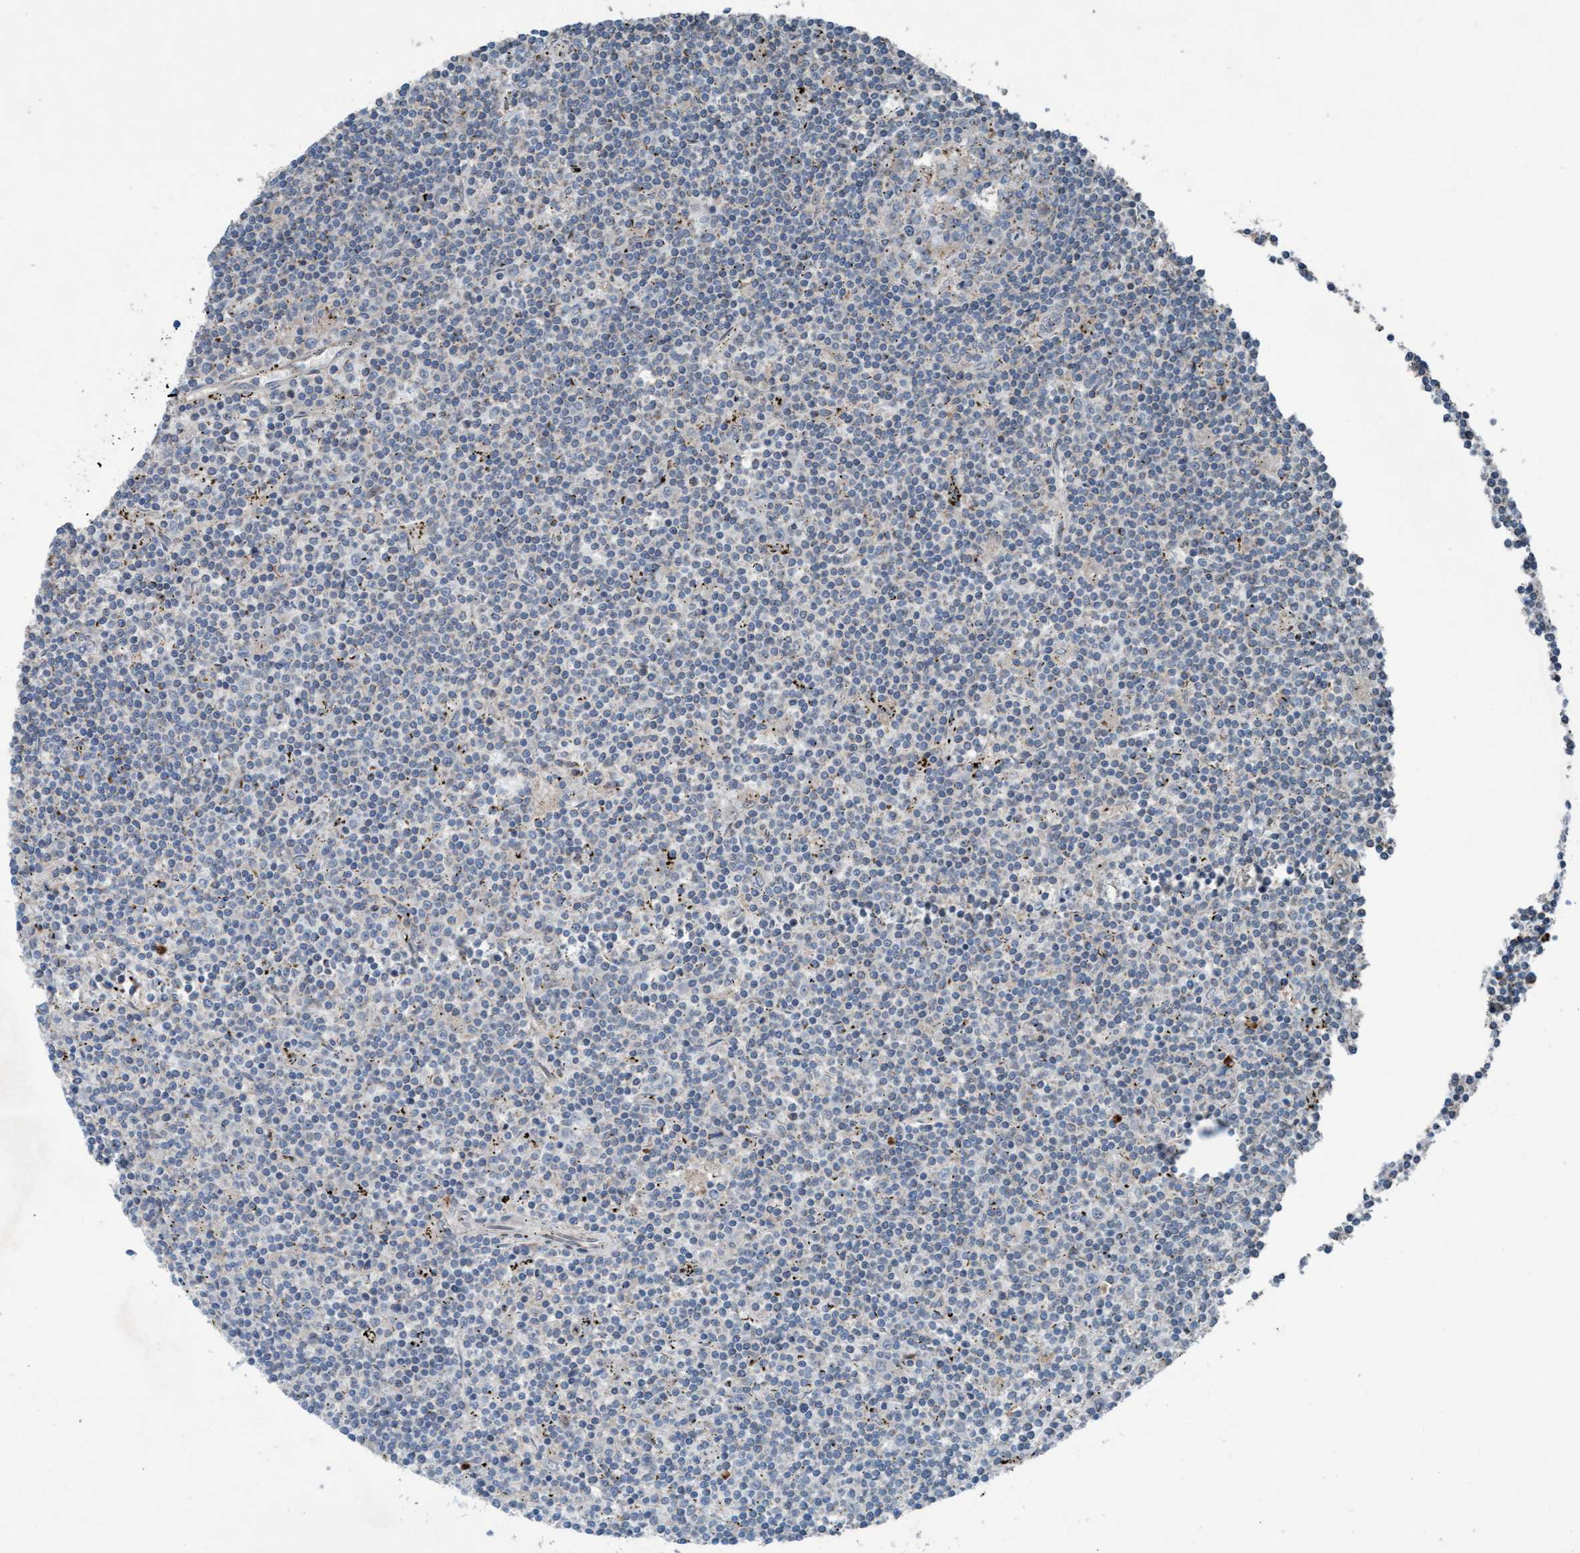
{"staining": {"intensity": "negative", "quantity": "none", "location": "none"}, "tissue": "lymphoma", "cell_type": "Tumor cells", "image_type": "cancer", "snomed": [{"axis": "morphology", "description": "Malignant lymphoma, non-Hodgkin's type, Low grade"}, {"axis": "topography", "description": "Spleen"}], "caption": "This is an IHC photomicrograph of human low-grade malignant lymphoma, non-Hodgkin's type. There is no positivity in tumor cells.", "gene": "PLXNB2", "patient": {"sex": "male", "age": 76}}